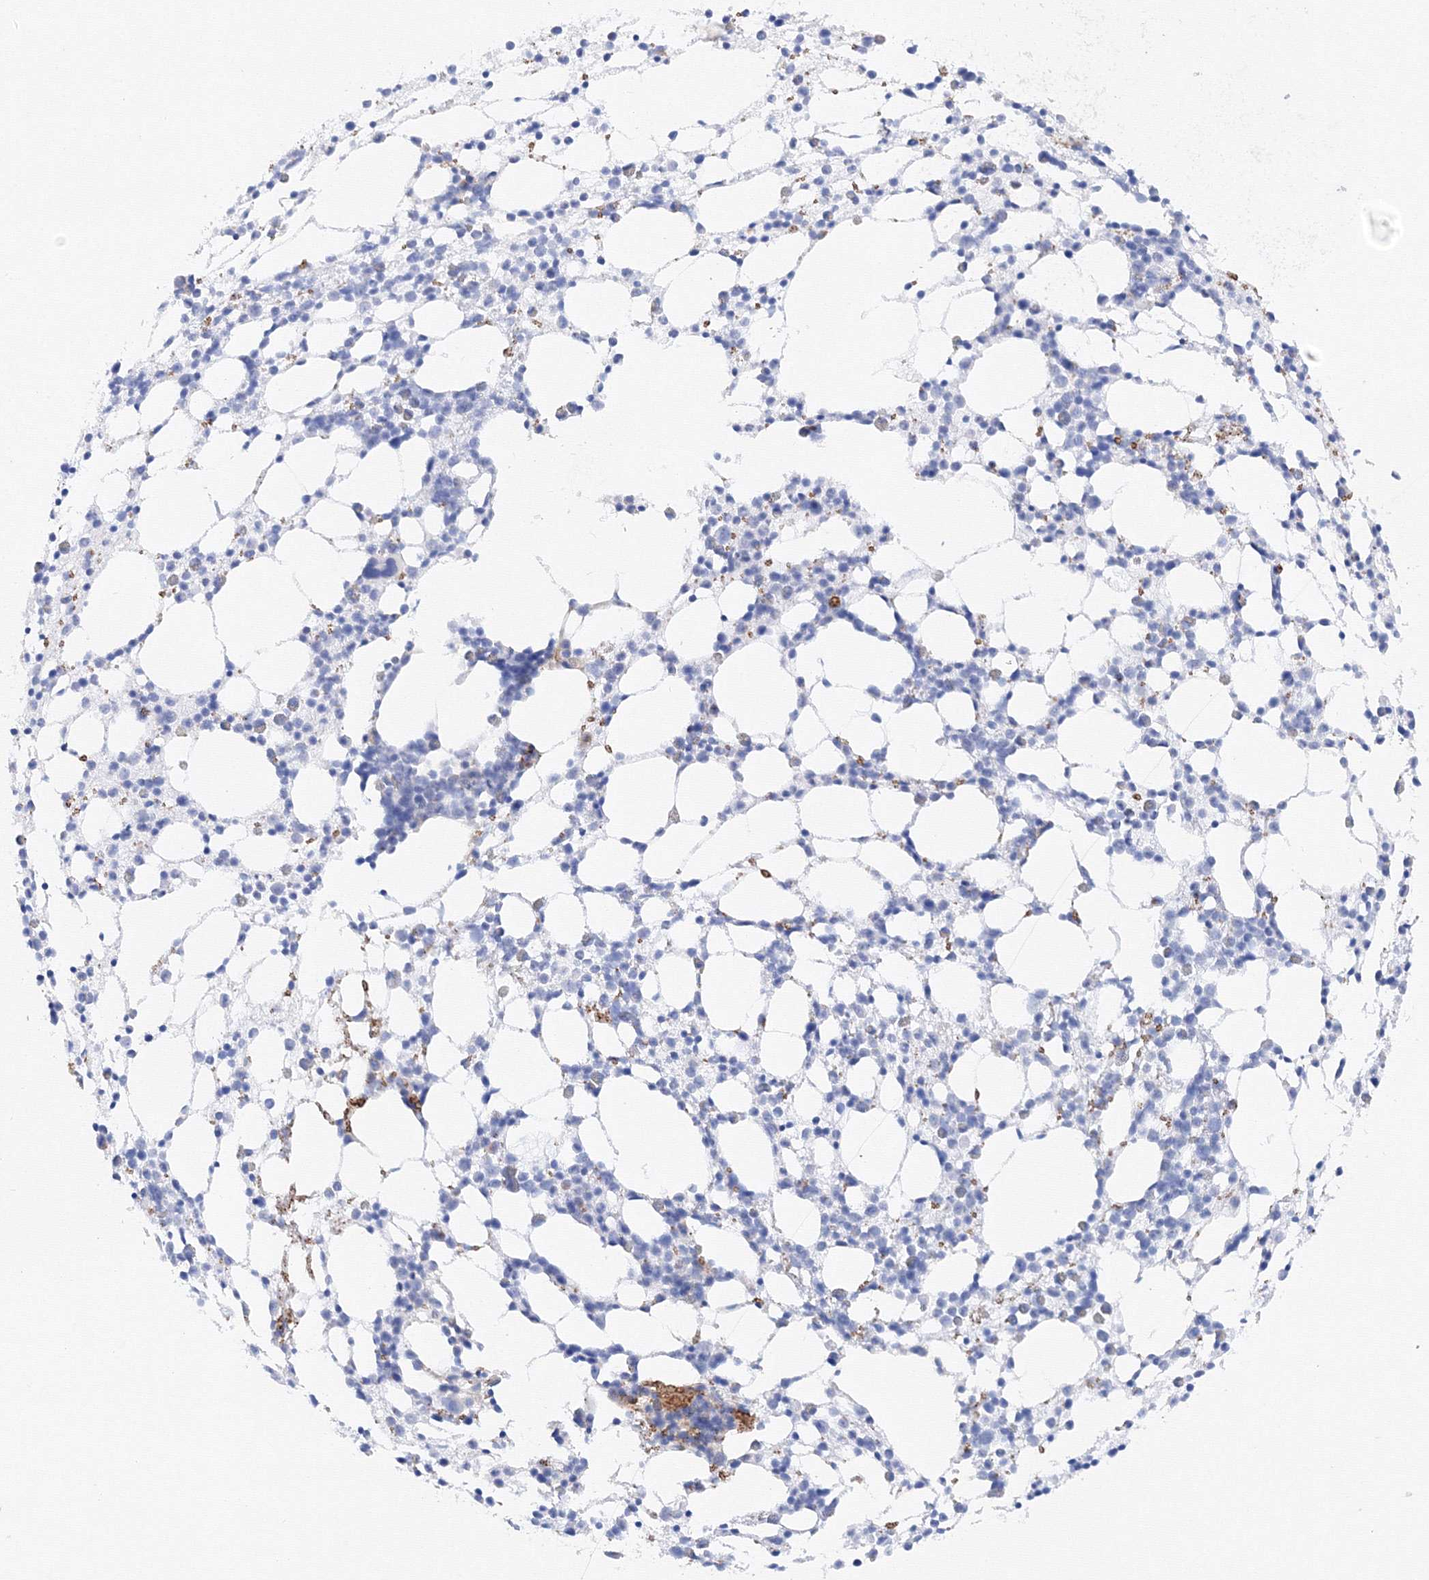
{"staining": {"intensity": "negative", "quantity": "none", "location": "none"}, "tissue": "bone marrow", "cell_type": "Hematopoietic cells", "image_type": "normal", "snomed": [{"axis": "morphology", "description": "Normal tissue, NOS"}, {"axis": "topography", "description": "Bone marrow"}], "caption": "Immunohistochemical staining of unremarkable human bone marrow reveals no significant positivity in hematopoietic cells.", "gene": "TAMM41", "patient": {"sex": "female", "age": 57}}